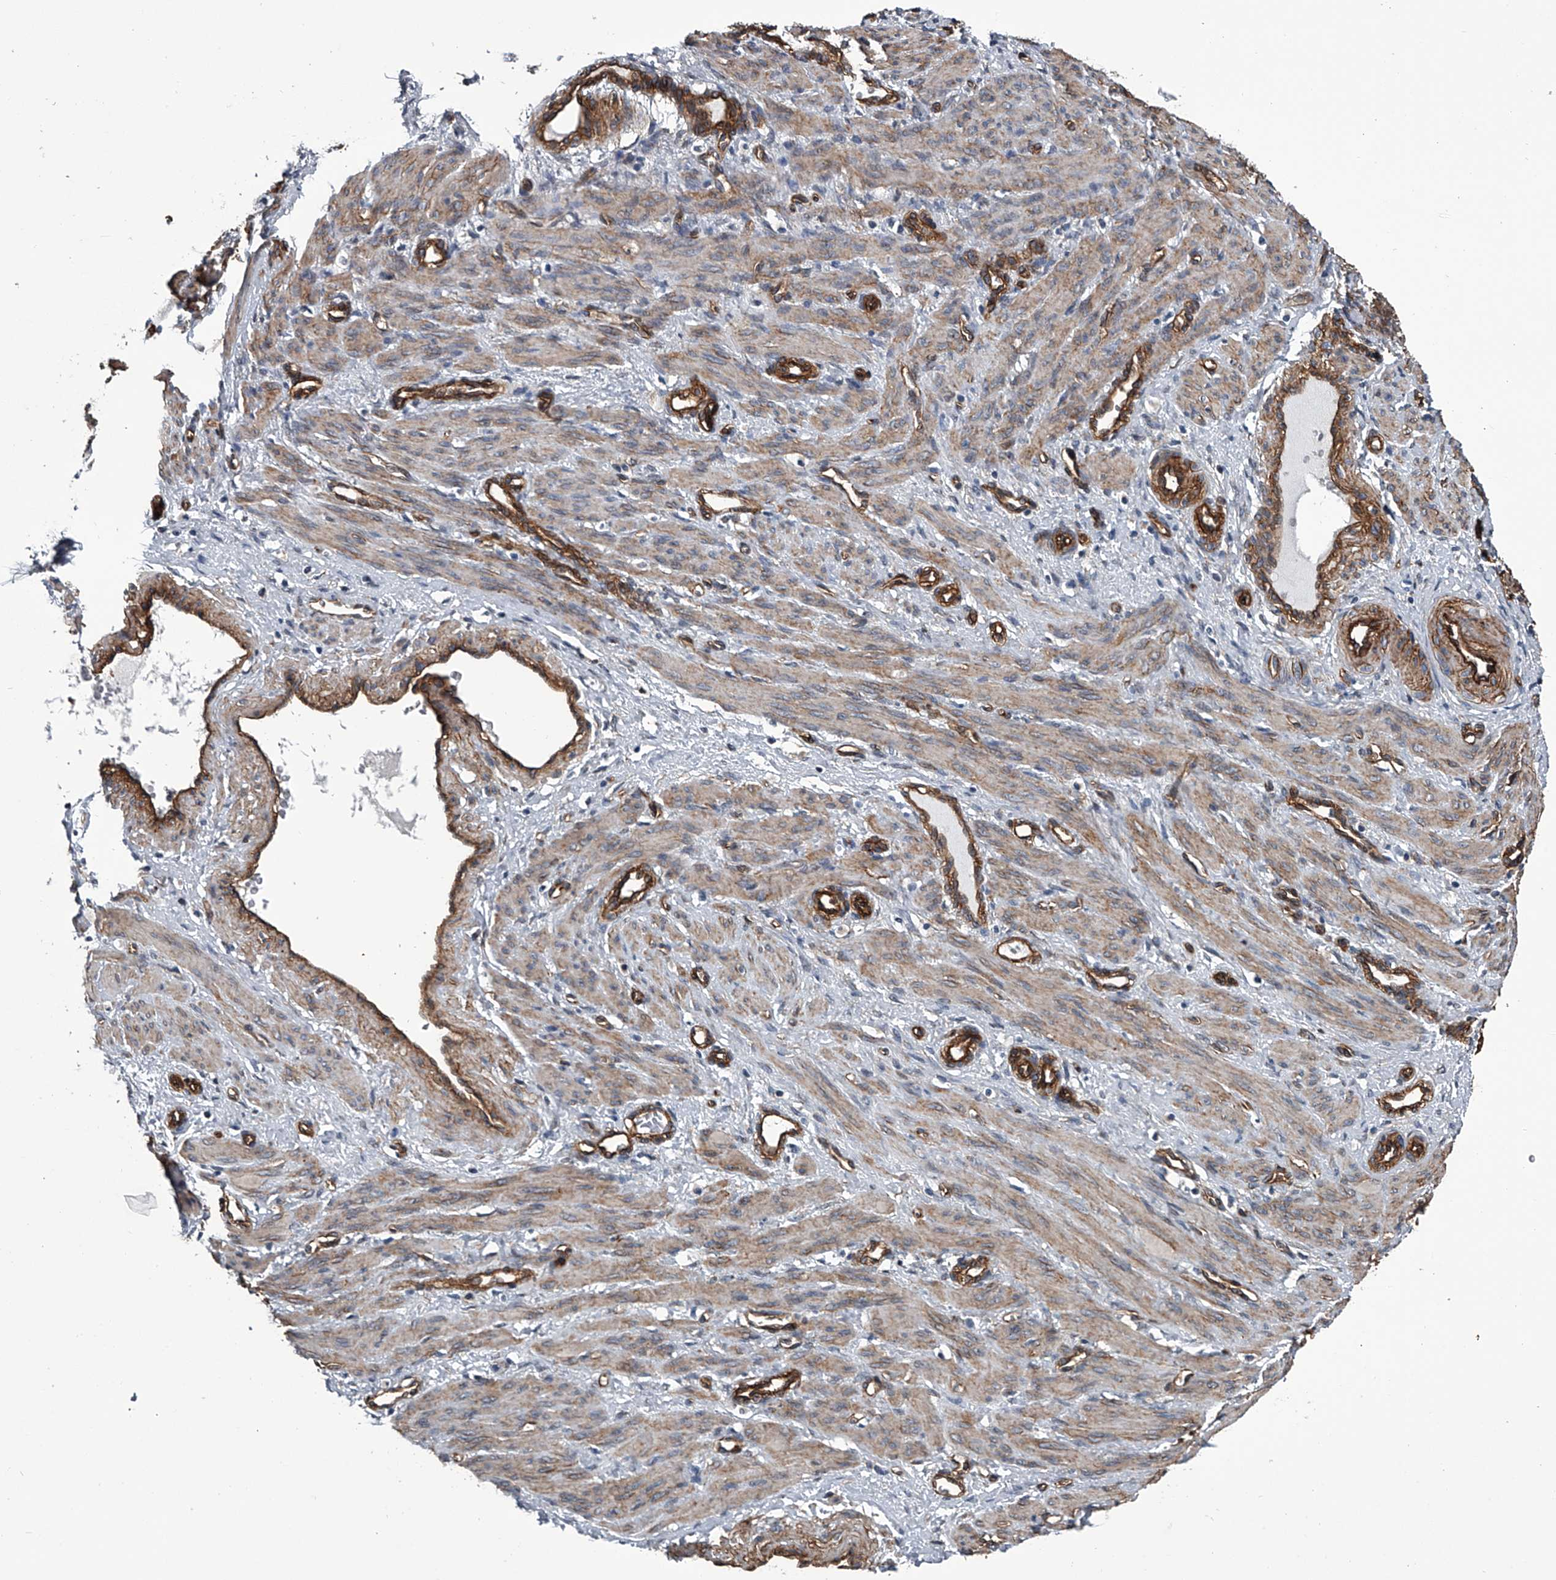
{"staining": {"intensity": "moderate", "quantity": "25%-75%", "location": "cytoplasmic/membranous"}, "tissue": "smooth muscle", "cell_type": "Smooth muscle cells", "image_type": "normal", "snomed": [{"axis": "morphology", "description": "Normal tissue, NOS"}, {"axis": "topography", "description": "Endometrium"}], "caption": "This is a micrograph of immunohistochemistry staining of normal smooth muscle, which shows moderate expression in the cytoplasmic/membranous of smooth muscle cells.", "gene": "LDLRAD2", "patient": {"sex": "female", "age": 33}}